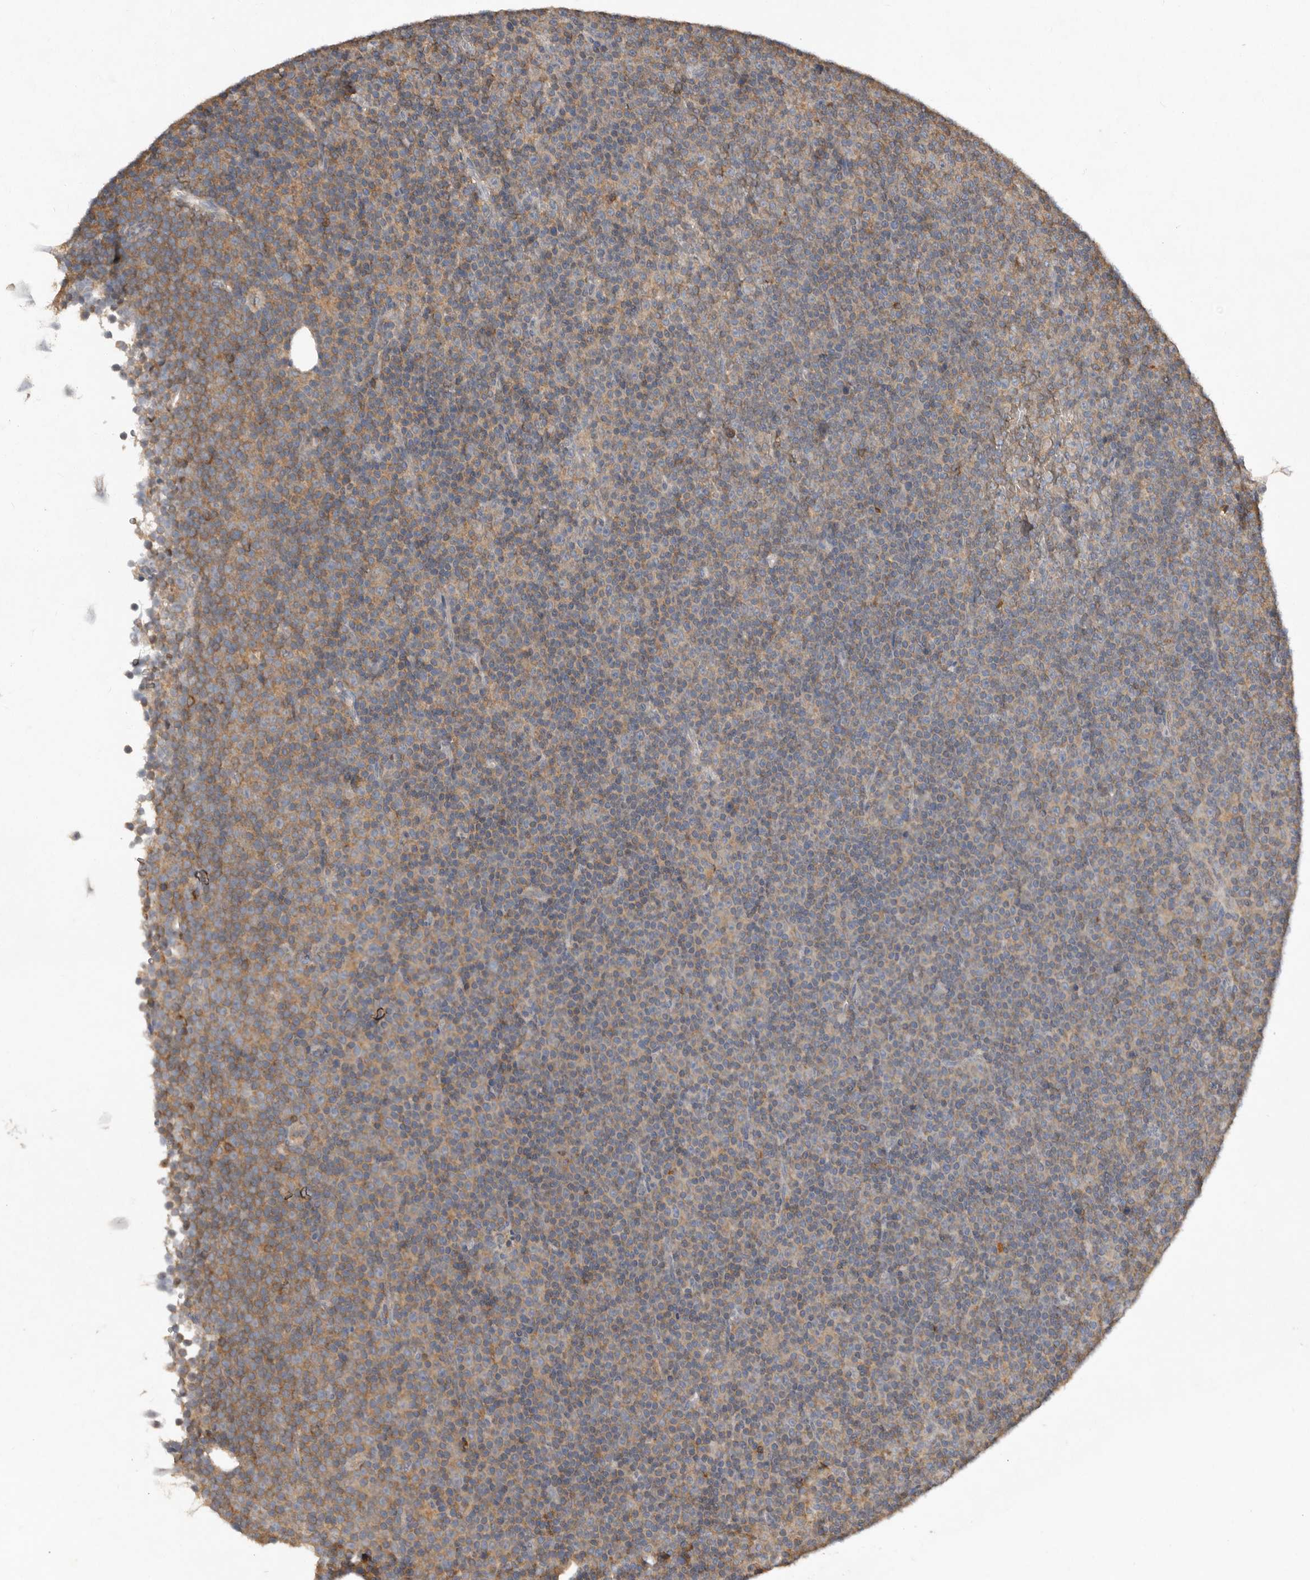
{"staining": {"intensity": "weak", "quantity": "<25%", "location": "cytoplasmic/membranous"}, "tissue": "lymphoma", "cell_type": "Tumor cells", "image_type": "cancer", "snomed": [{"axis": "morphology", "description": "Malignant lymphoma, non-Hodgkin's type, Low grade"}, {"axis": "topography", "description": "Lymph node"}], "caption": "Immunohistochemical staining of human malignant lymphoma, non-Hodgkin's type (low-grade) reveals no significant staining in tumor cells. (Immunohistochemistry (ihc), brightfield microscopy, high magnification).", "gene": "EDEM1", "patient": {"sex": "female", "age": 67}}